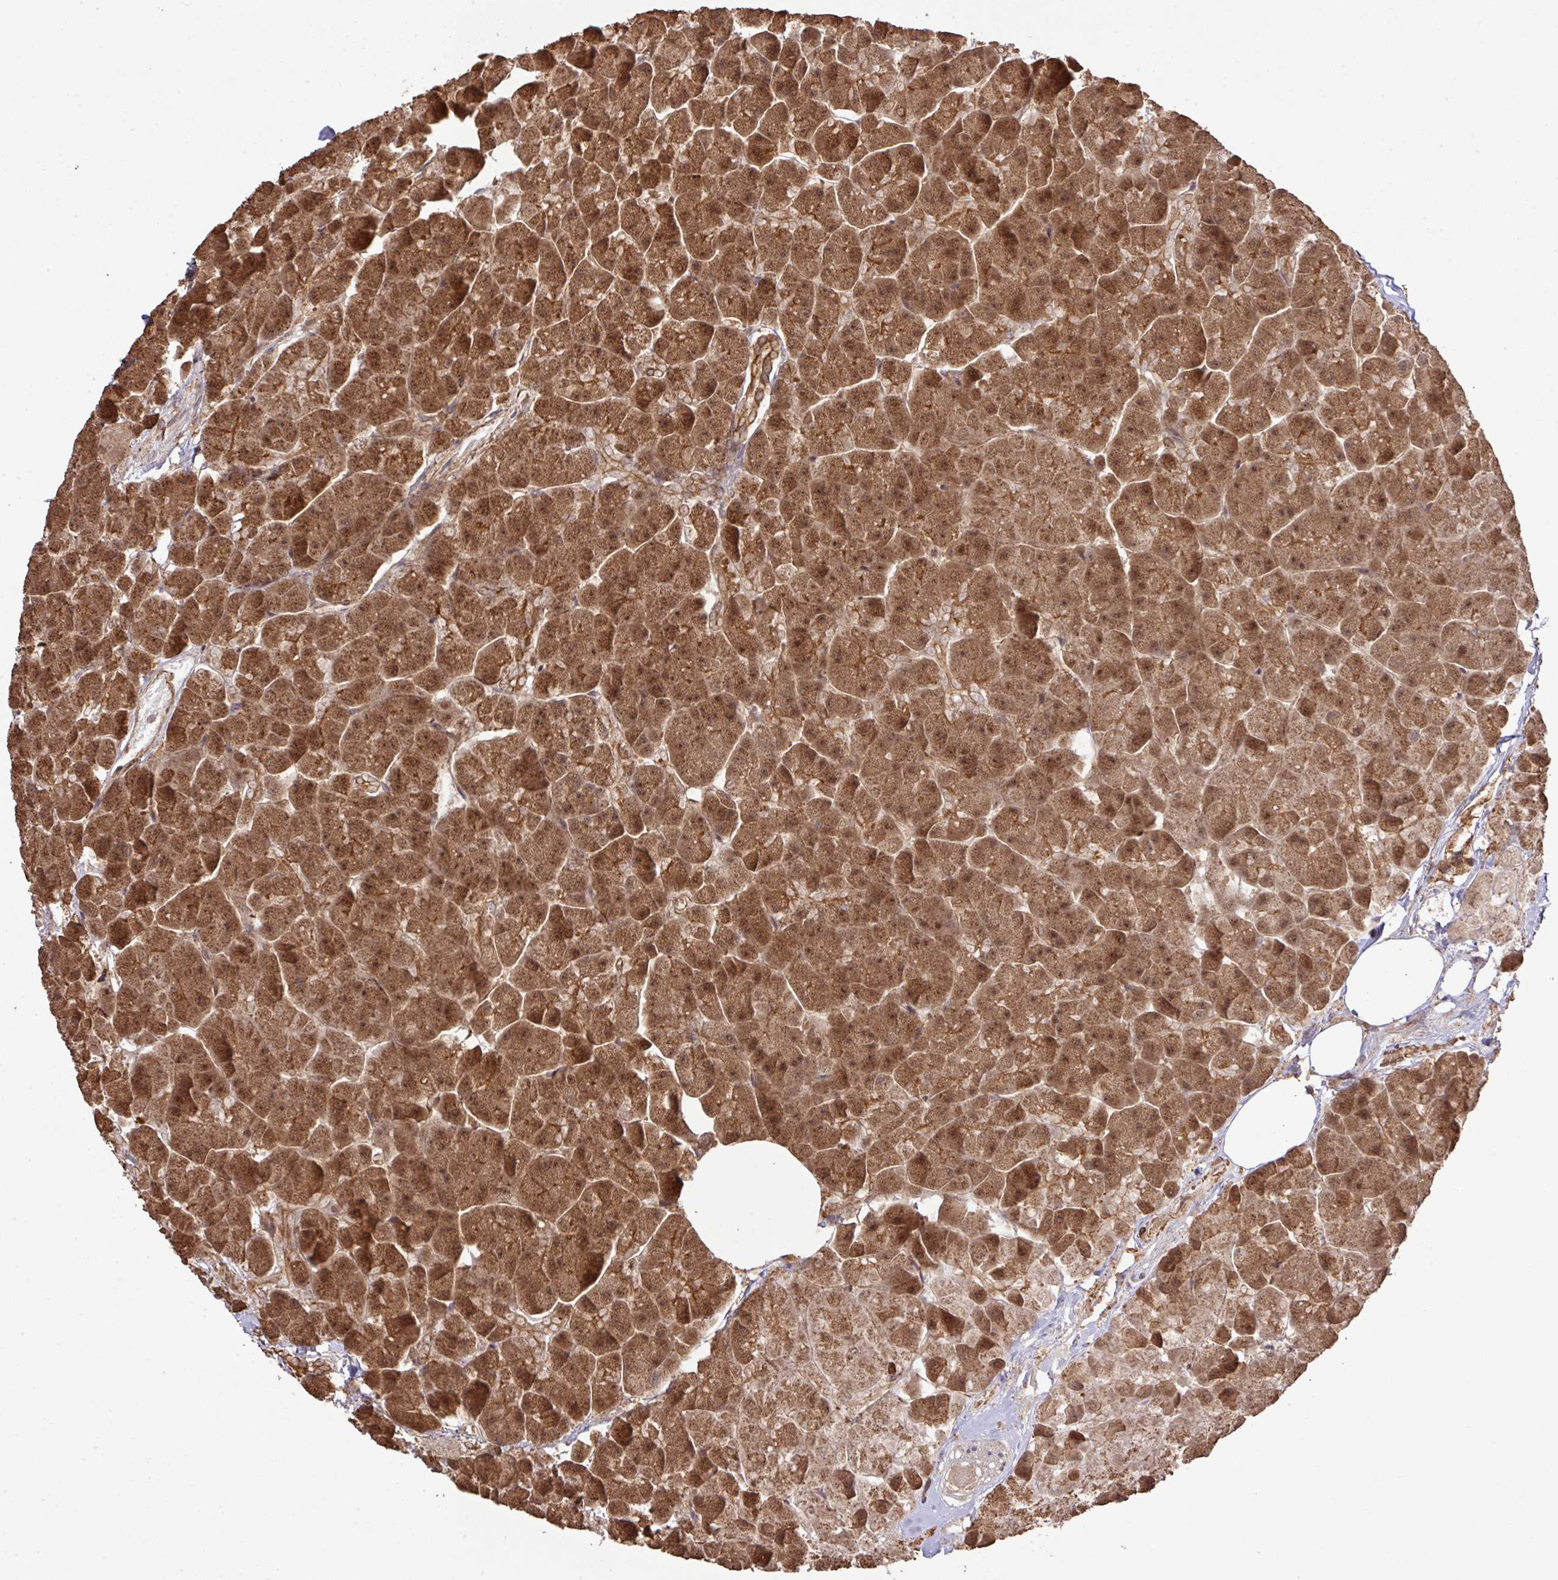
{"staining": {"intensity": "strong", "quantity": ">75%", "location": "cytoplasmic/membranous"}, "tissue": "pancreas", "cell_type": "Exocrine glandular cells", "image_type": "normal", "snomed": [{"axis": "morphology", "description": "Normal tissue, NOS"}, {"axis": "topography", "description": "Pancreas"}, {"axis": "topography", "description": "Peripheral nerve tissue"}], "caption": "A histopathology image showing strong cytoplasmic/membranous expression in about >75% of exocrine glandular cells in unremarkable pancreas, as visualized by brown immunohistochemical staining.", "gene": "ARPIN", "patient": {"sex": "male", "age": 54}}